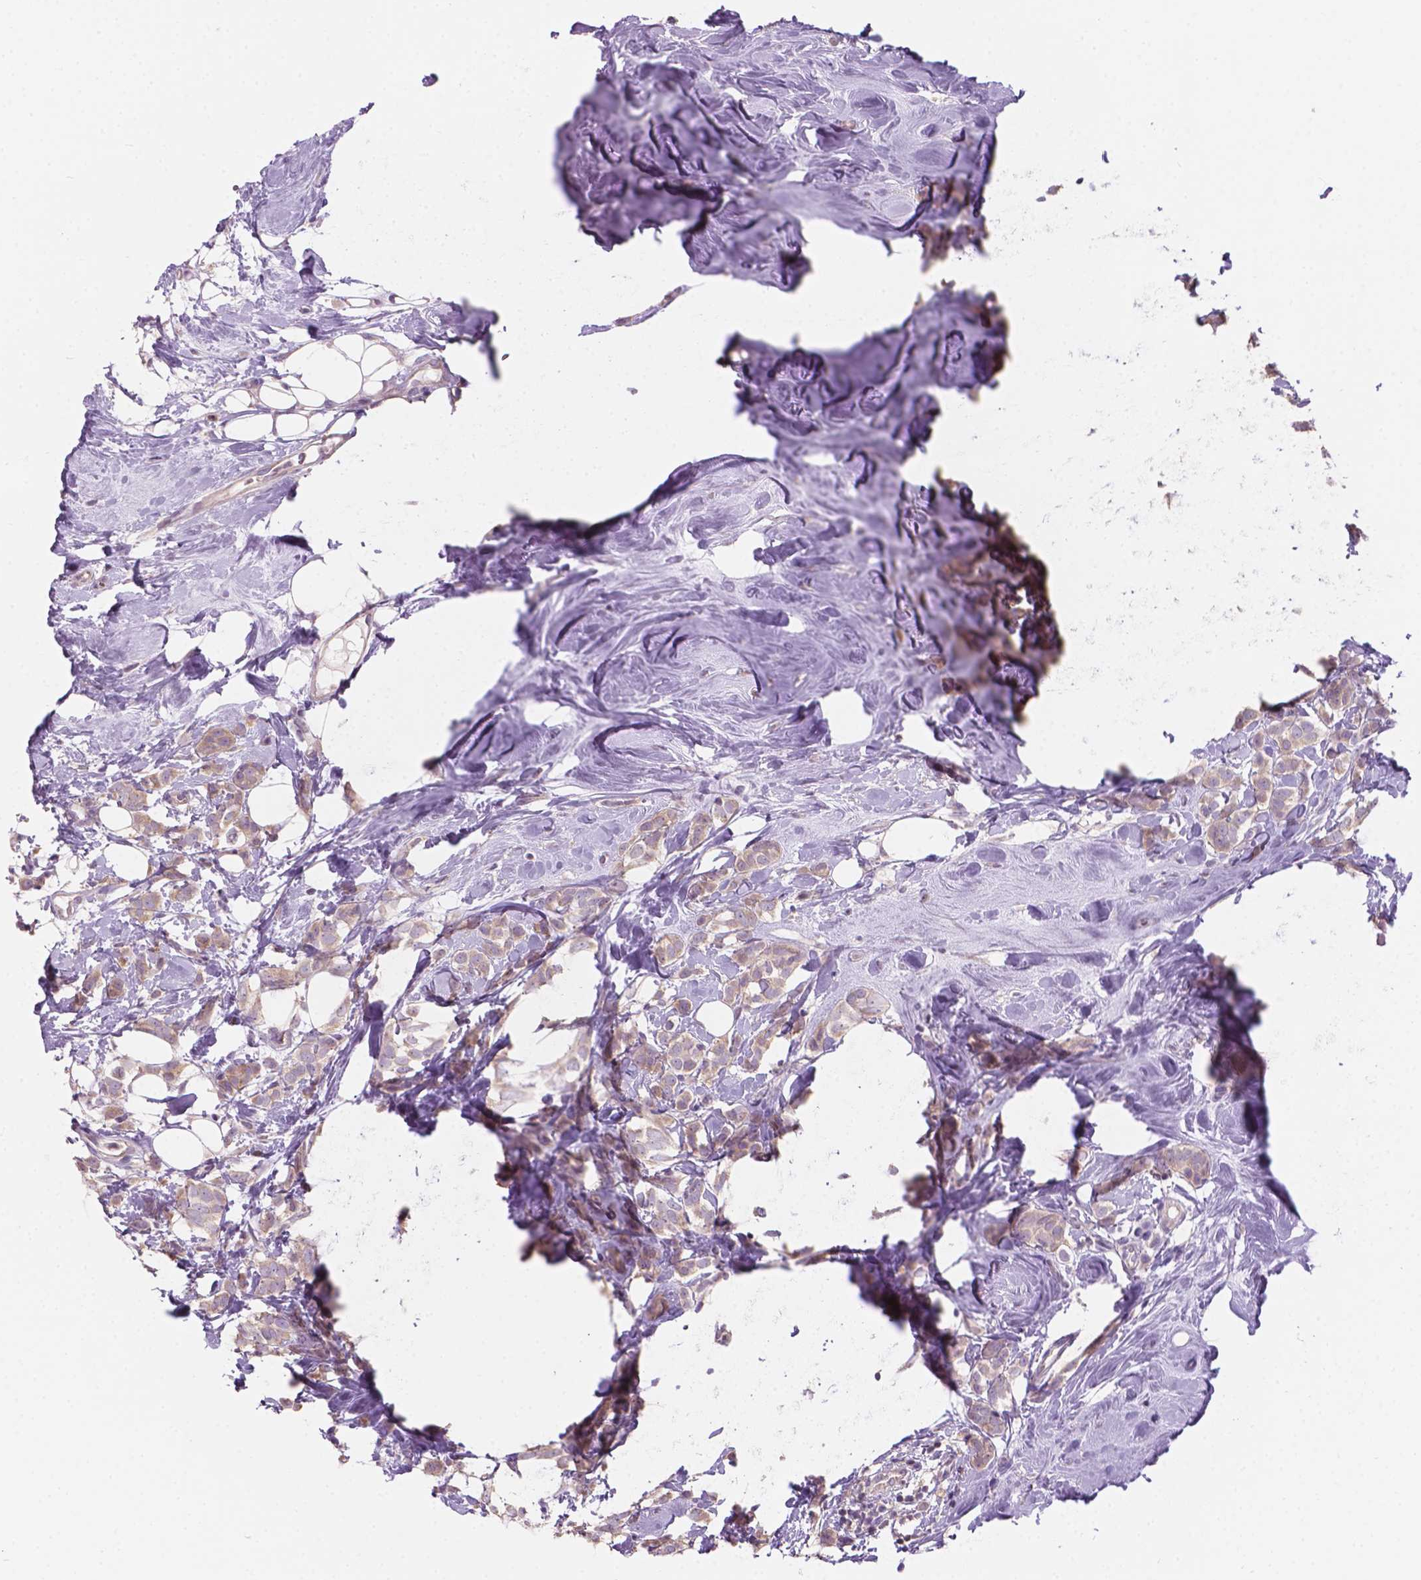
{"staining": {"intensity": "weak", "quantity": ">75%", "location": "cytoplasmic/membranous"}, "tissue": "breast cancer", "cell_type": "Tumor cells", "image_type": "cancer", "snomed": [{"axis": "morphology", "description": "Lobular carcinoma"}, {"axis": "topography", "description": "Breast"}], "caption": "Protein staining shows weak cytoplasmic/membranous positivity in approximately >75% of tumor cells in lobular carcinoma (breast).", "gene": "SBSN", "patient": {"sex": "female", "age": 49}}